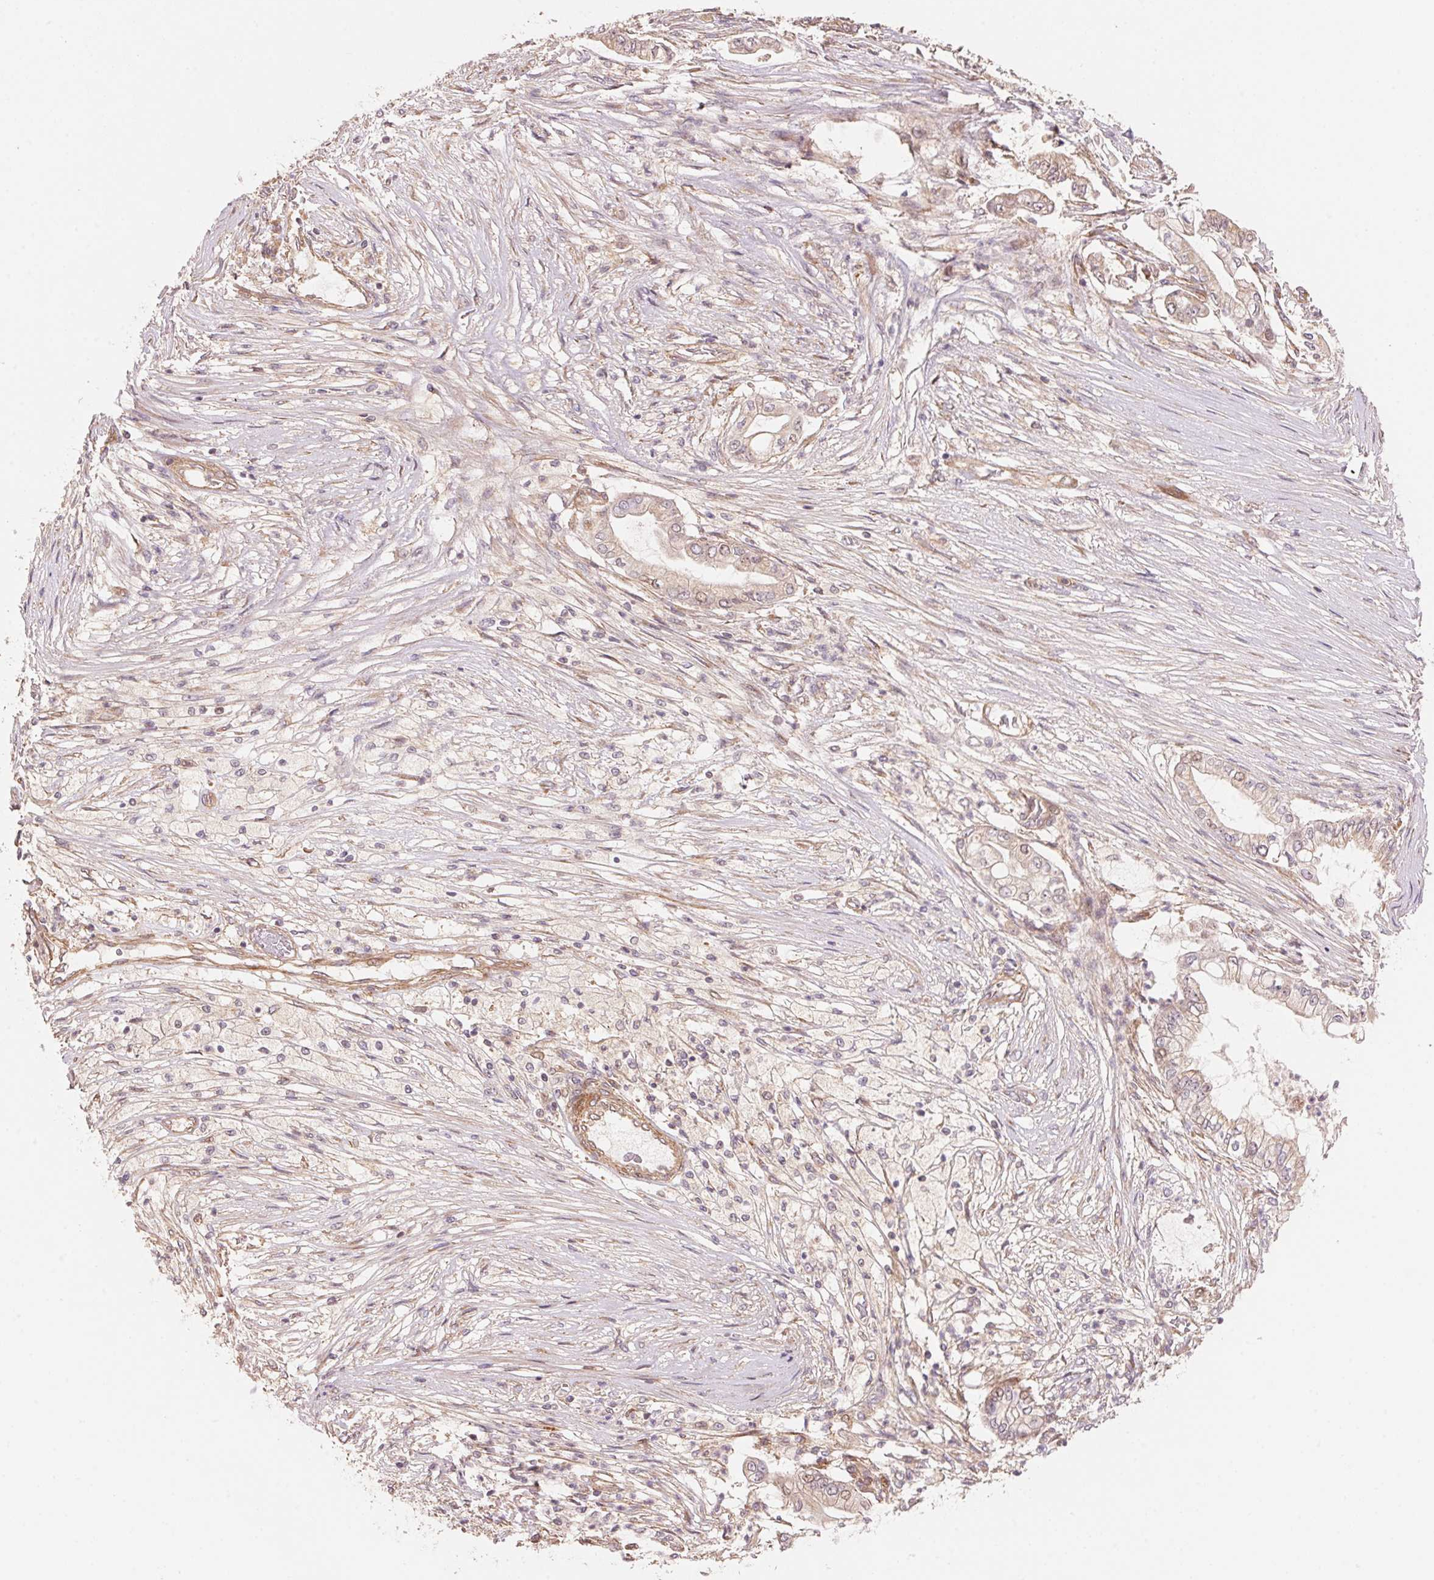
{"staining": {"intensity": "weak", "quantity": "<25%", "location": "cytoplasmic/membranous,nuclear"}, "tissue": "pancreatic cancer", "cell_type": "Tumor cells", "image_type": "cancer", "snomed": [{"axis": "morphology", "description": "Adenocarcinoma, NOS"}, {"axis": "topography", "description": "Pancreas"}], "caption": "An image of human pancreatic adenocarcinoma is negative for staining in tumor cells.", "gene": "TNIP2", "patient": {"sex": "female", "age": 69}}